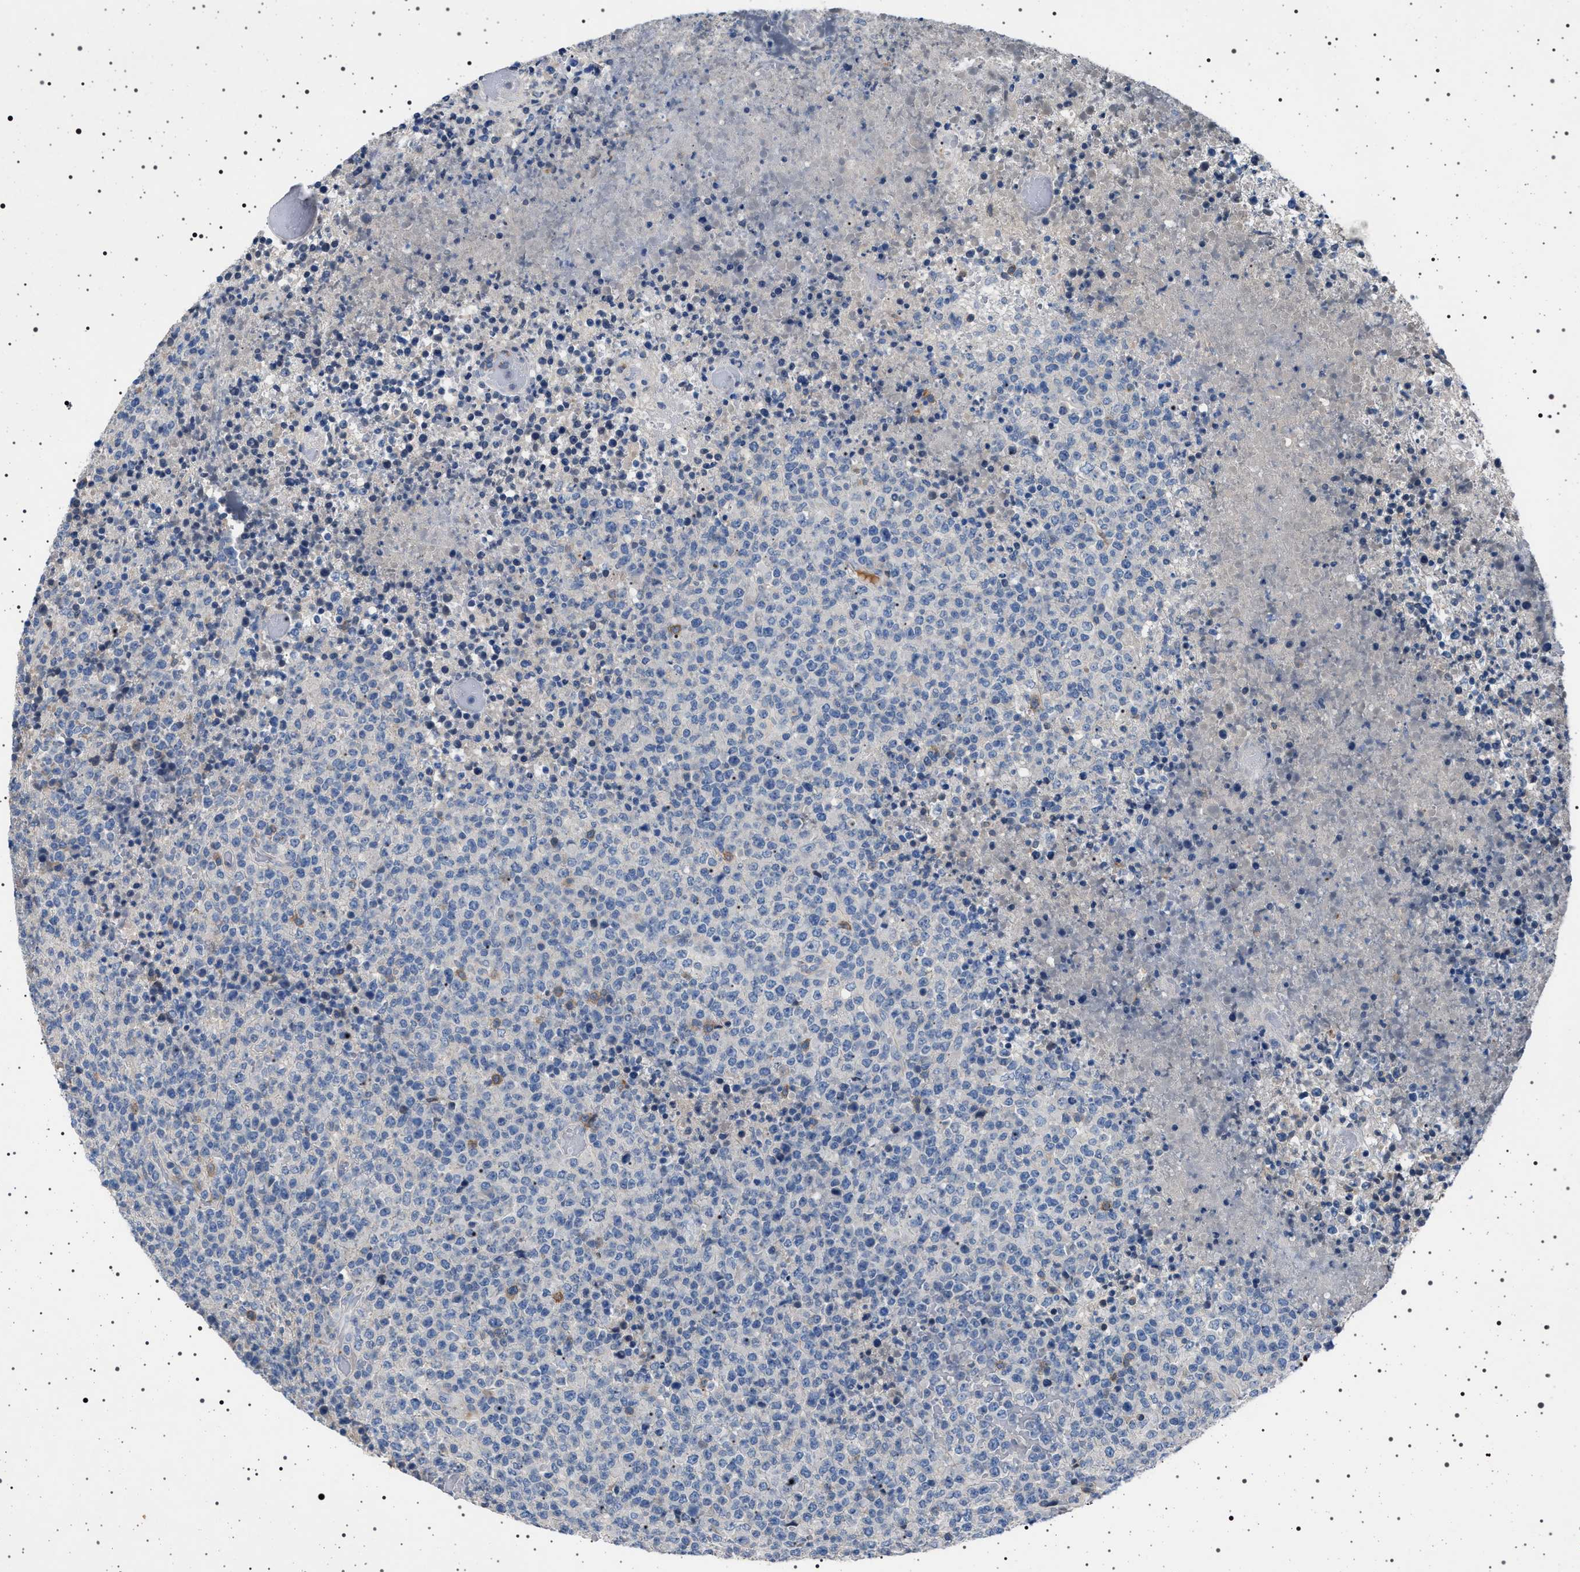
{"staining": {"intensity": "negative", "quantity": "none", "location": "none"}, "tissue": "lymphoma", "cell_type": "Tumor cells", "image_type": "cancer", "snomed": [{"axis": "morphology", "description": "Malignant lymphoma, non-Hodgkin's type, High grade"}, {"axis": "topography", "description": "Lymph node"}], "caption": "Lymphoma was stained to show a protein in brown. There is no significant positivity in tumor cells.", "gene": "NAT9", "patient": {"sex": "male", "age": 13}}